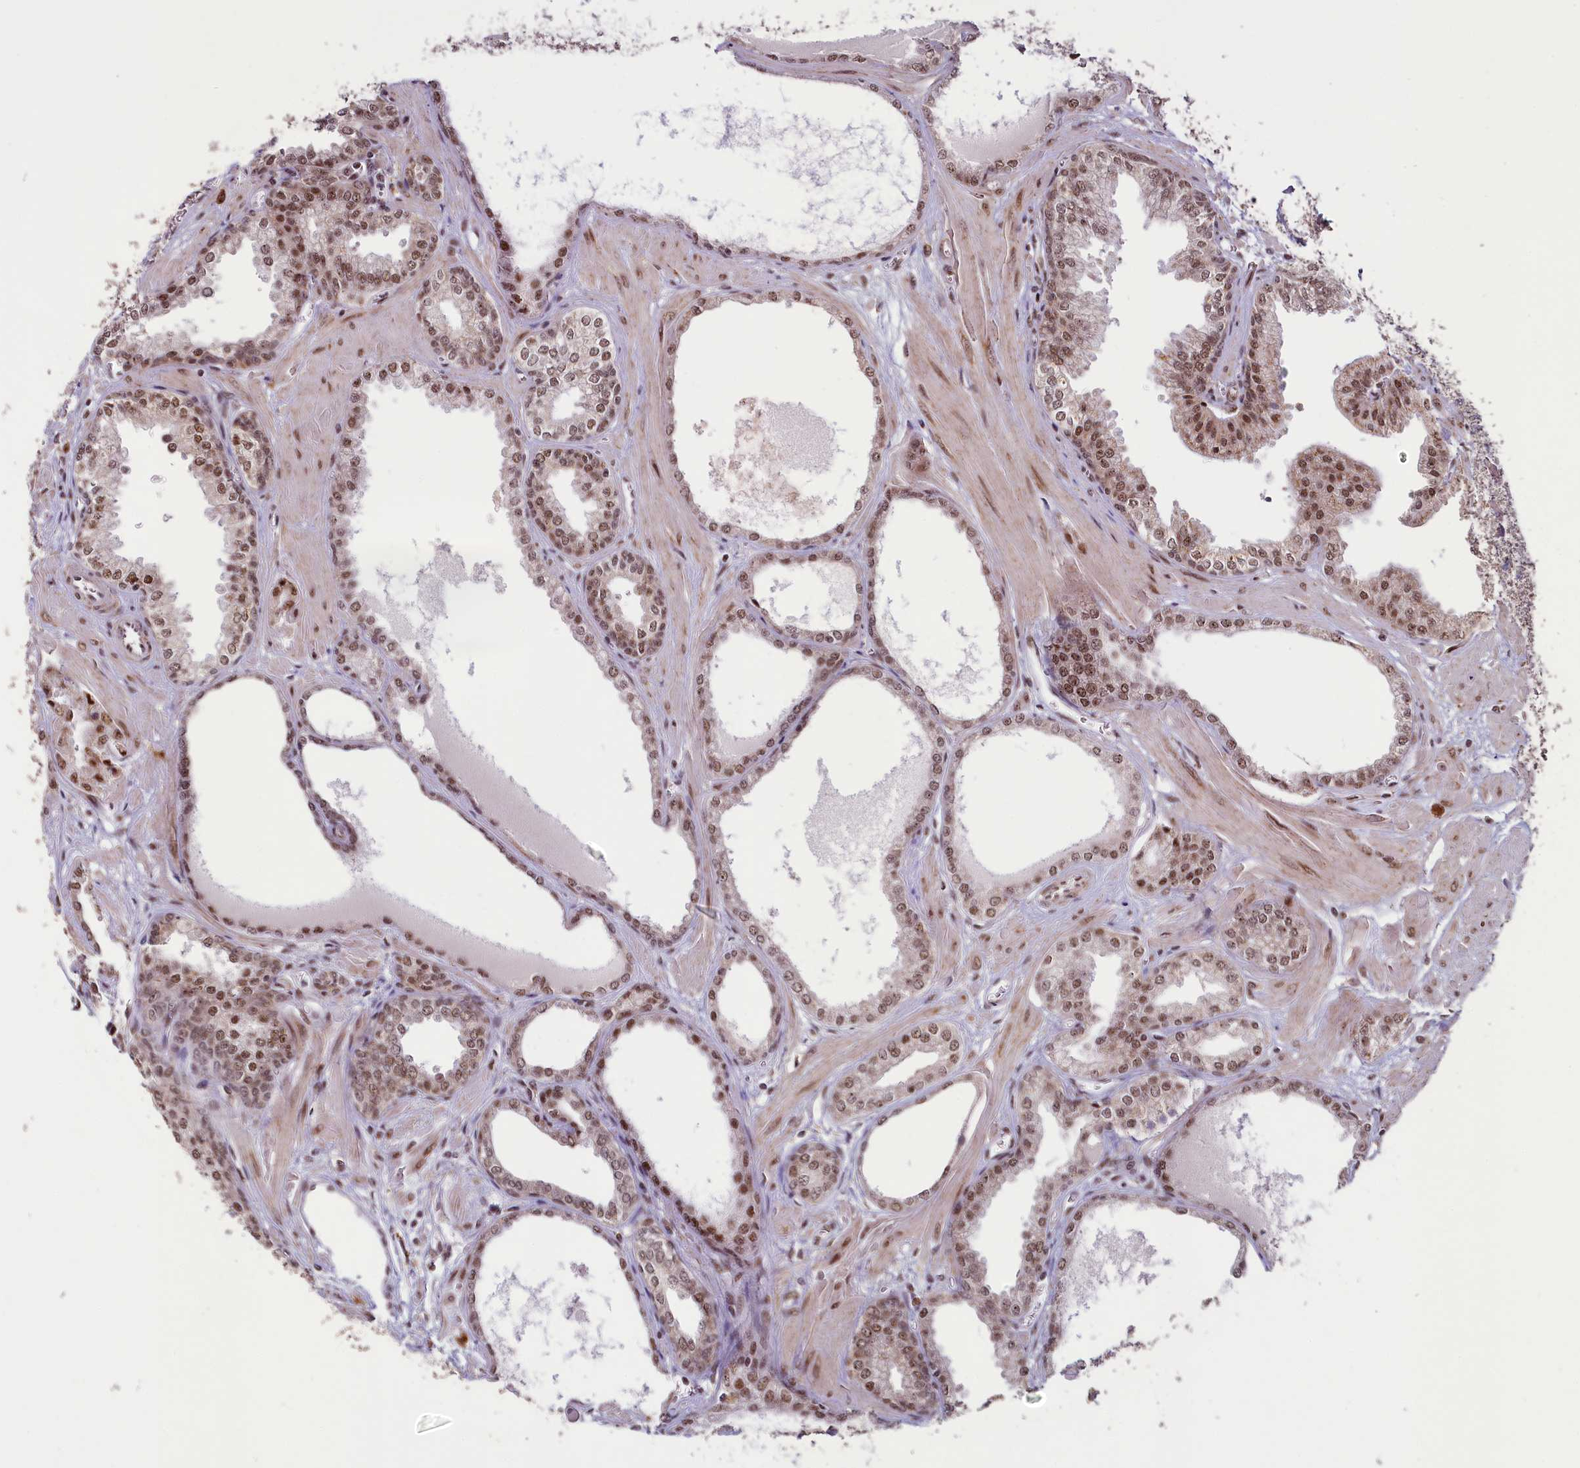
{"staining": {"intensity": "strong", "quantity": ">75%", "location": "nuclear"}, "tissue": "prostate cancer", "cell_type": "Tumor cells", "image_type": "cancer", "snomed": [{"axis": "morphology", "description": "Adenocarcinoma, Low grade"}, {"axis": "topography", "description": "Prostate"}], "caption": "IHC photomicrograph of prostate cancer (adenocarcinoma (low-grade)) stained for a protein (brown), which exhibits high levels of strong nuclear expression in approximately >75% of tumor cells.", "gene": "PDE6D", "patient": {"sex": "male", "age": 67}}